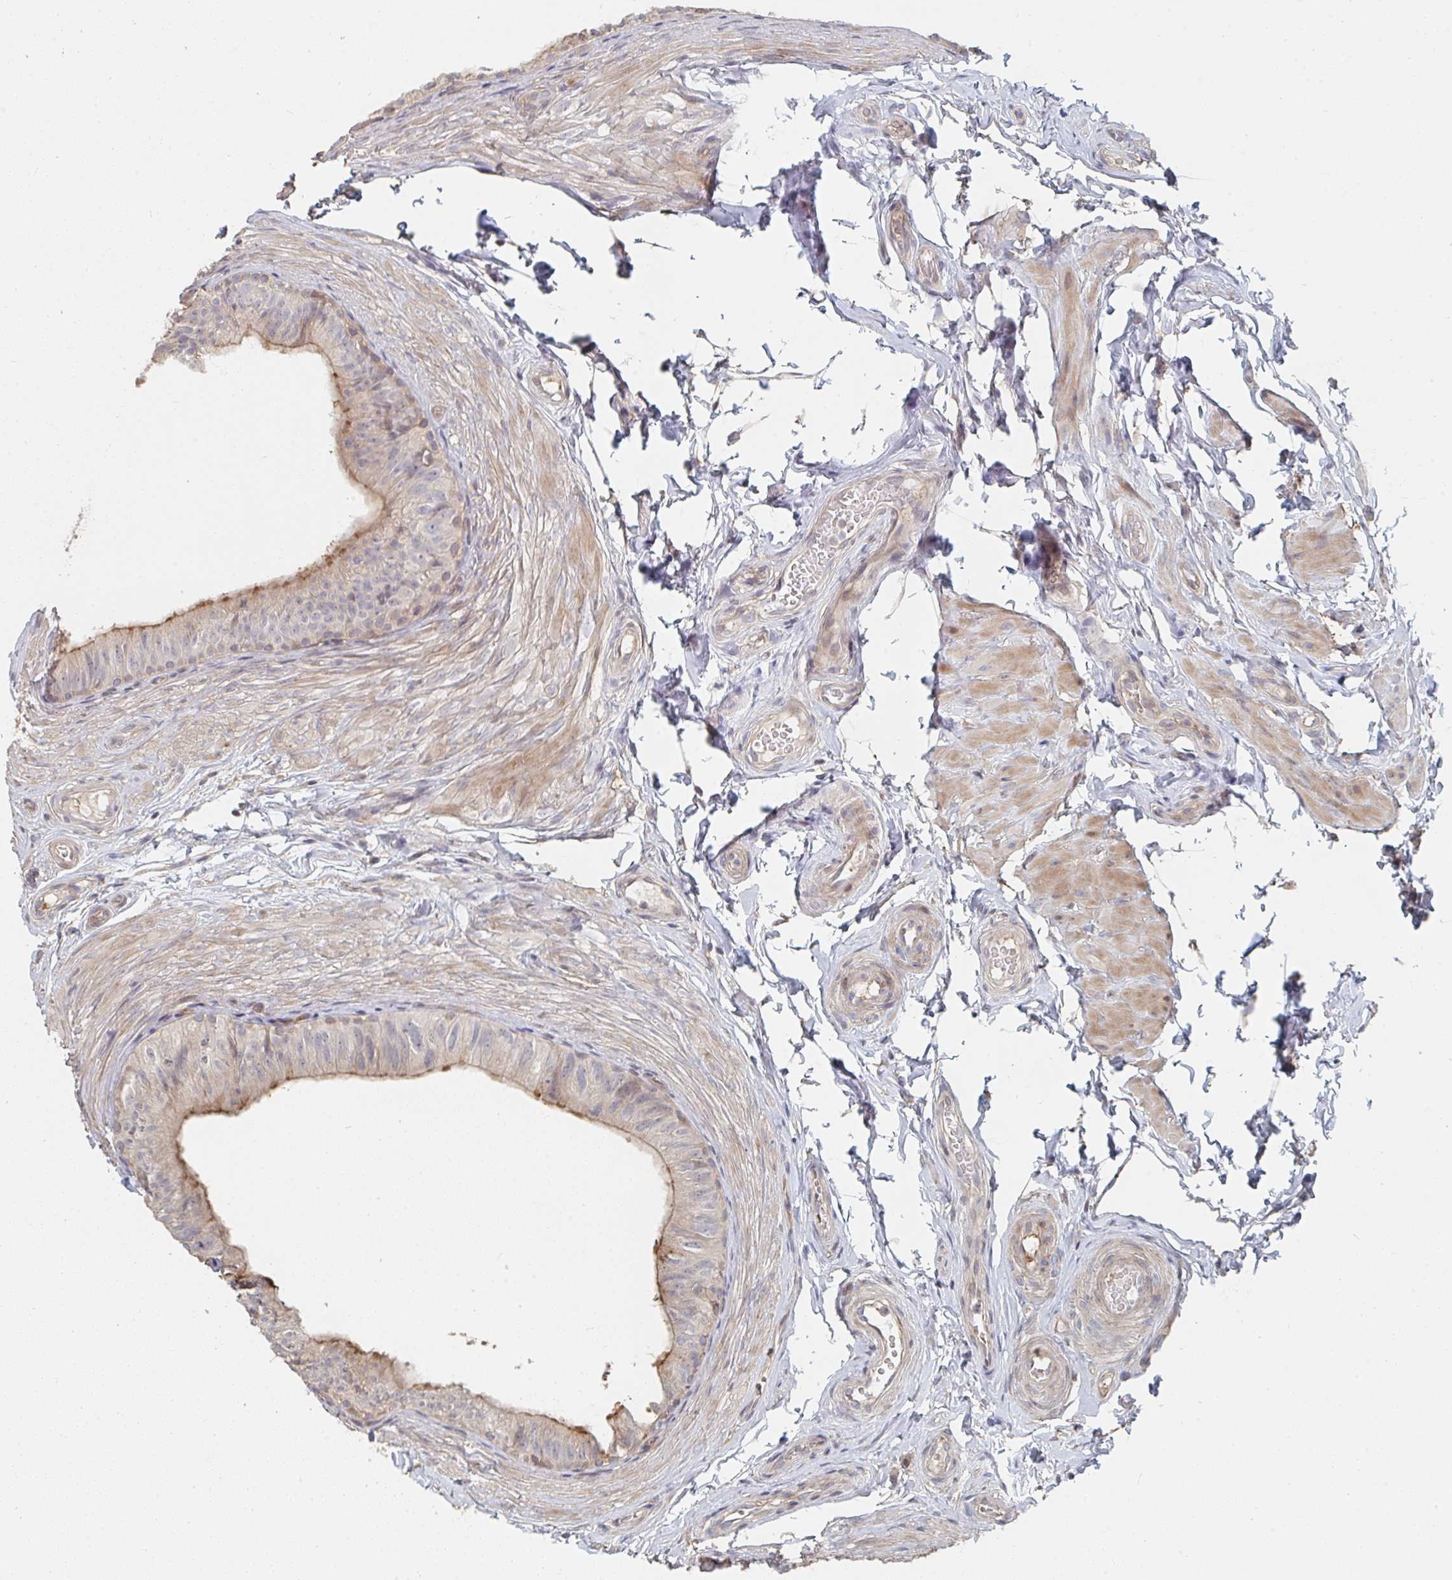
{"staining": {"intensity": "weak", "quantity": "25%-75%", "location": "cytoplasmic/membranous"}, "tissue": "epididymis", "cell_type": "Glandular cells", "image_type": "normal", "snomed": [{"axis": "morphology", "description": "Normal tissue, NOS"}, {"axis": "topography", "description": "Epididymis, spermatic cord, NOS"}, {"axis": "topography", "description": "Epididymis"}, {"axis": "topography", "description": "Peripheral nerve tissue"}], "caption": "Immunohistochemistry image of benign human epididymis stained for a protein (brown), which shows low levels of weak cytoplasmic/membranous positivity in about 25%-75% of glandular cells.", "gene": "PTEN", "patient": {"sex": "male", "age": 29}}